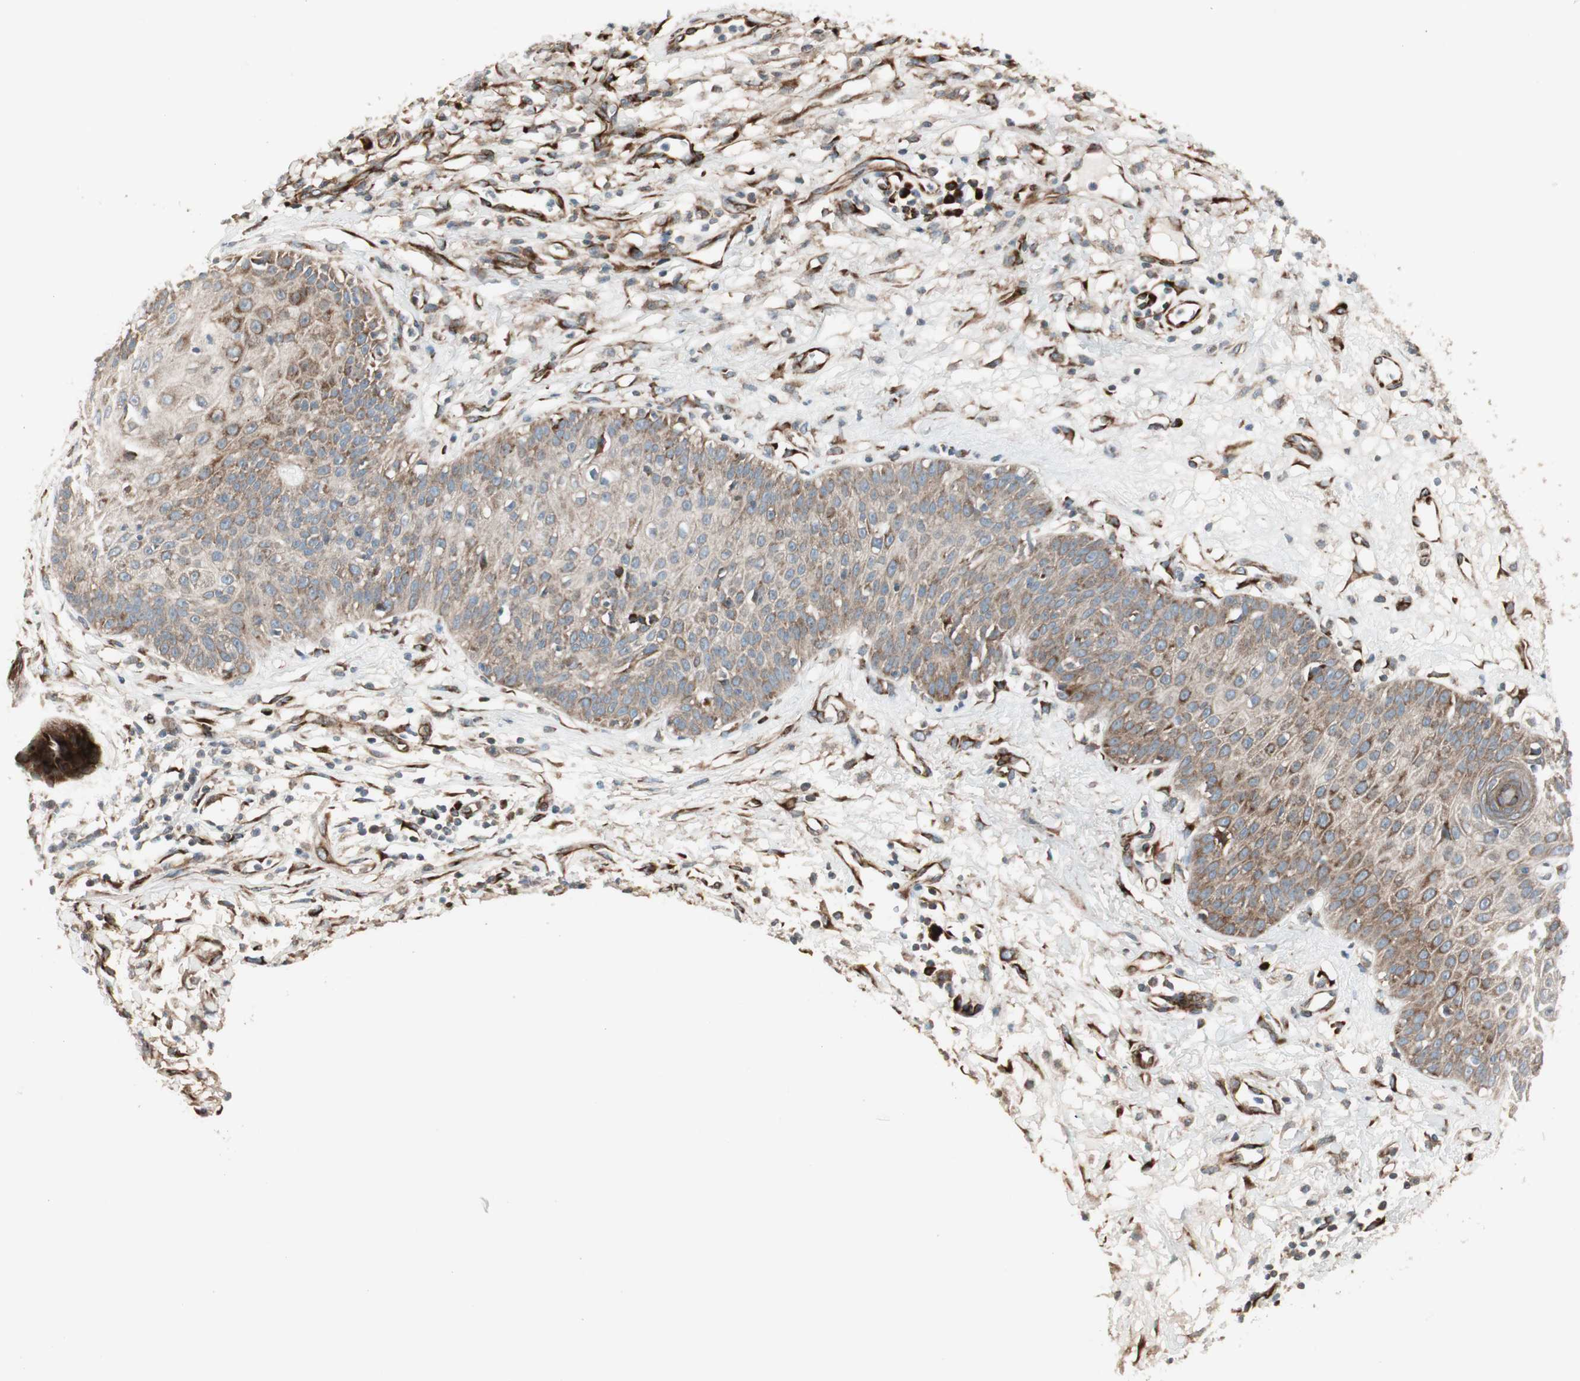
{"staining": {"intensity": "strong", "quantity": "<25%", "location": "cytoplasmic/membranous"}, "tissue": "skin cancer", "cell_type": "Tumor cells", "image_type": "cancer", "snomed": [{"axis": "morphology", "description": "Squamous cell carcinoma, NOS"}, {"axis": "topography", "description": "Skin"}], "caption": "The histopathology image displays staining of skin squamous cell carcinoma, revealing strong cytoplasmic/membranous protein expression (brown color) within tumor cells. (Brightfield microscopy of DAB IHC at high magnification).", "gene": "PPP2R5E", "patient": {"sex": "female", "age": 78}}